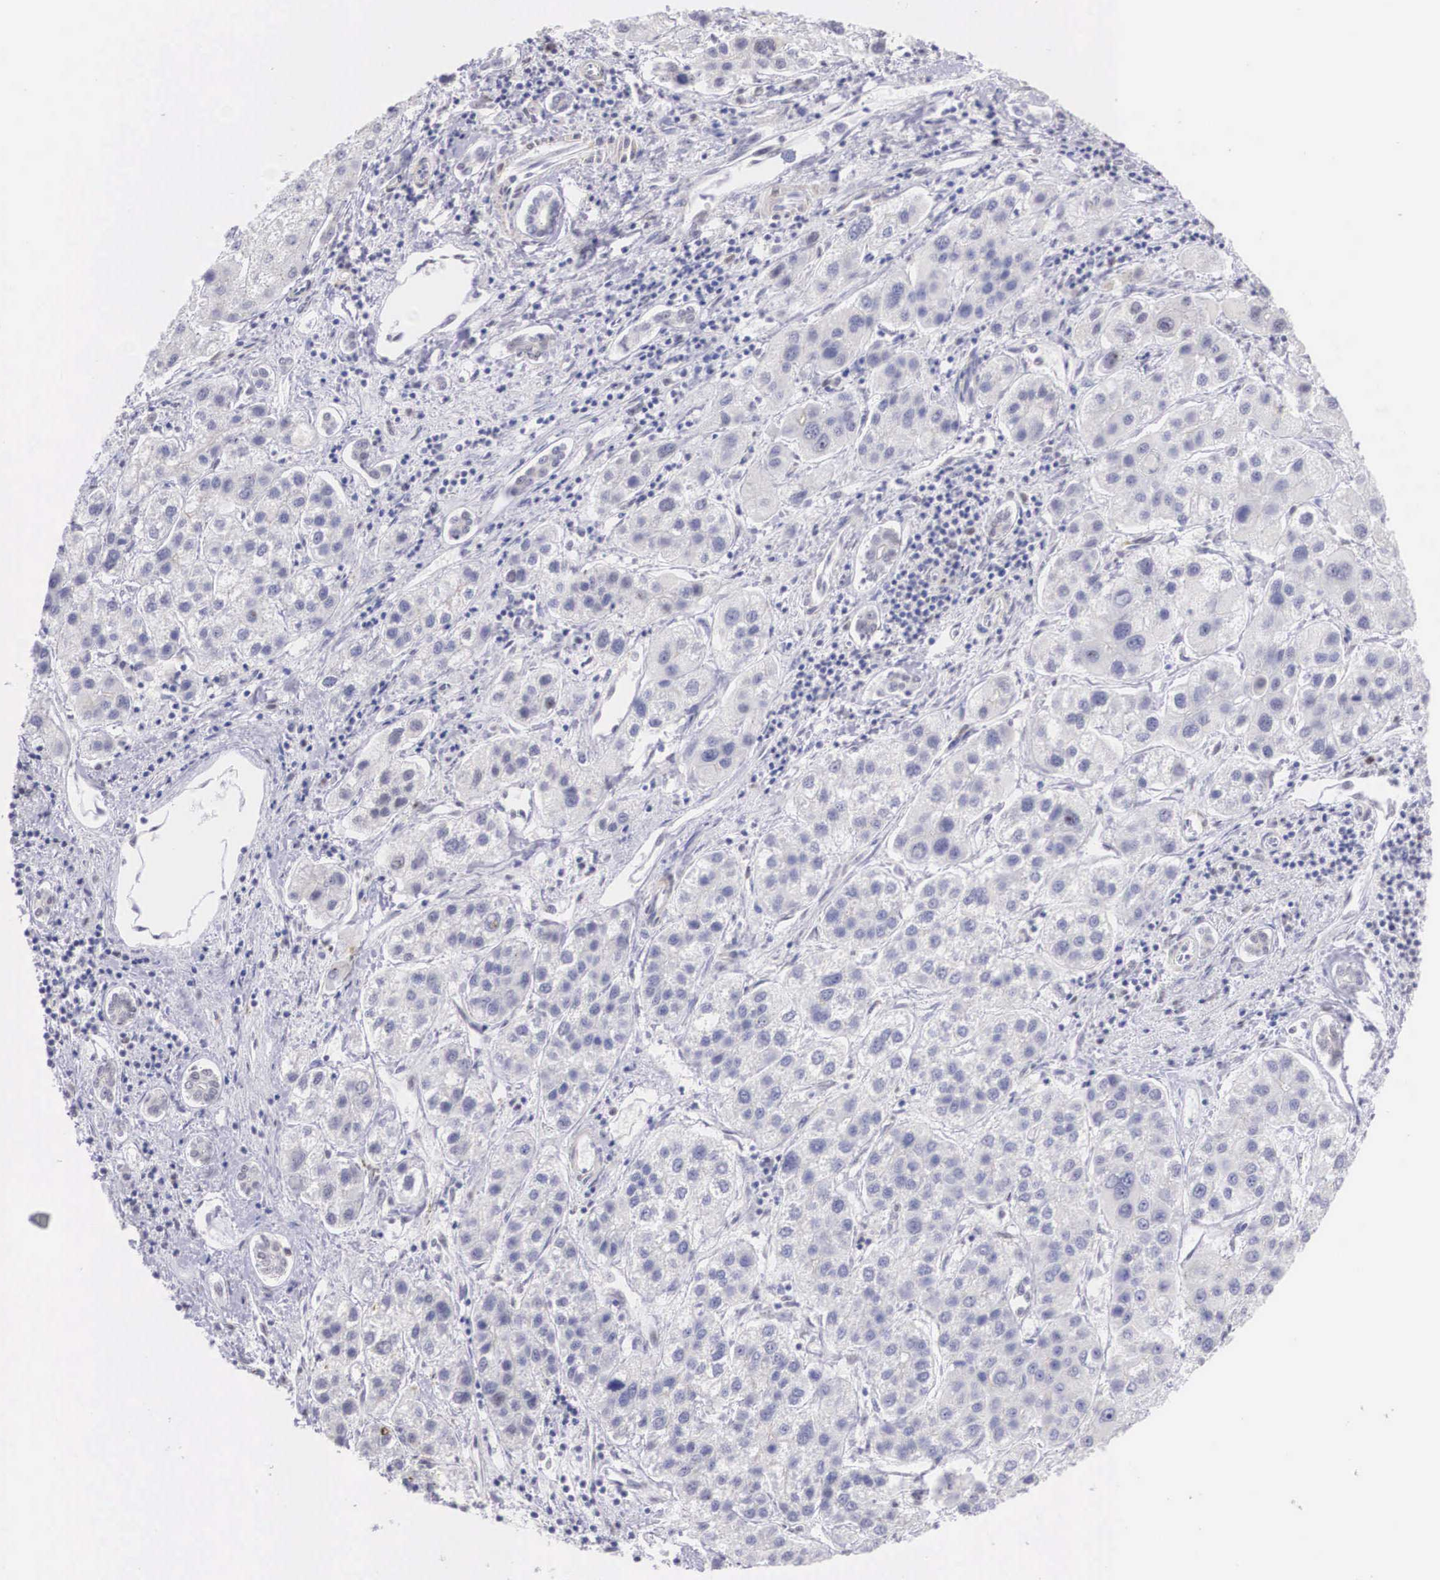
{"staining": {"intensity": "negative", "quantity": "none", "location": "none"}, "tissue": "liver cancer", "cell_type": "Tumor cells", "image_type": "cancer", "snomed": [{"axis": "morphology", "description": "Carcinoma, Hepatocellular, NOS"}, {"axis": "topography", "description": "Liver"}], "caption": "Immunohistochemical staining of hepatocellular carcinoma (liver) displays no significant staining in tumor cells. The staining is performed using DAB brown chromogen with nuclei counter-stained in using hematoxylin.", "gene": "ETV6", "patient": {"sex": "female", "age": 85}}